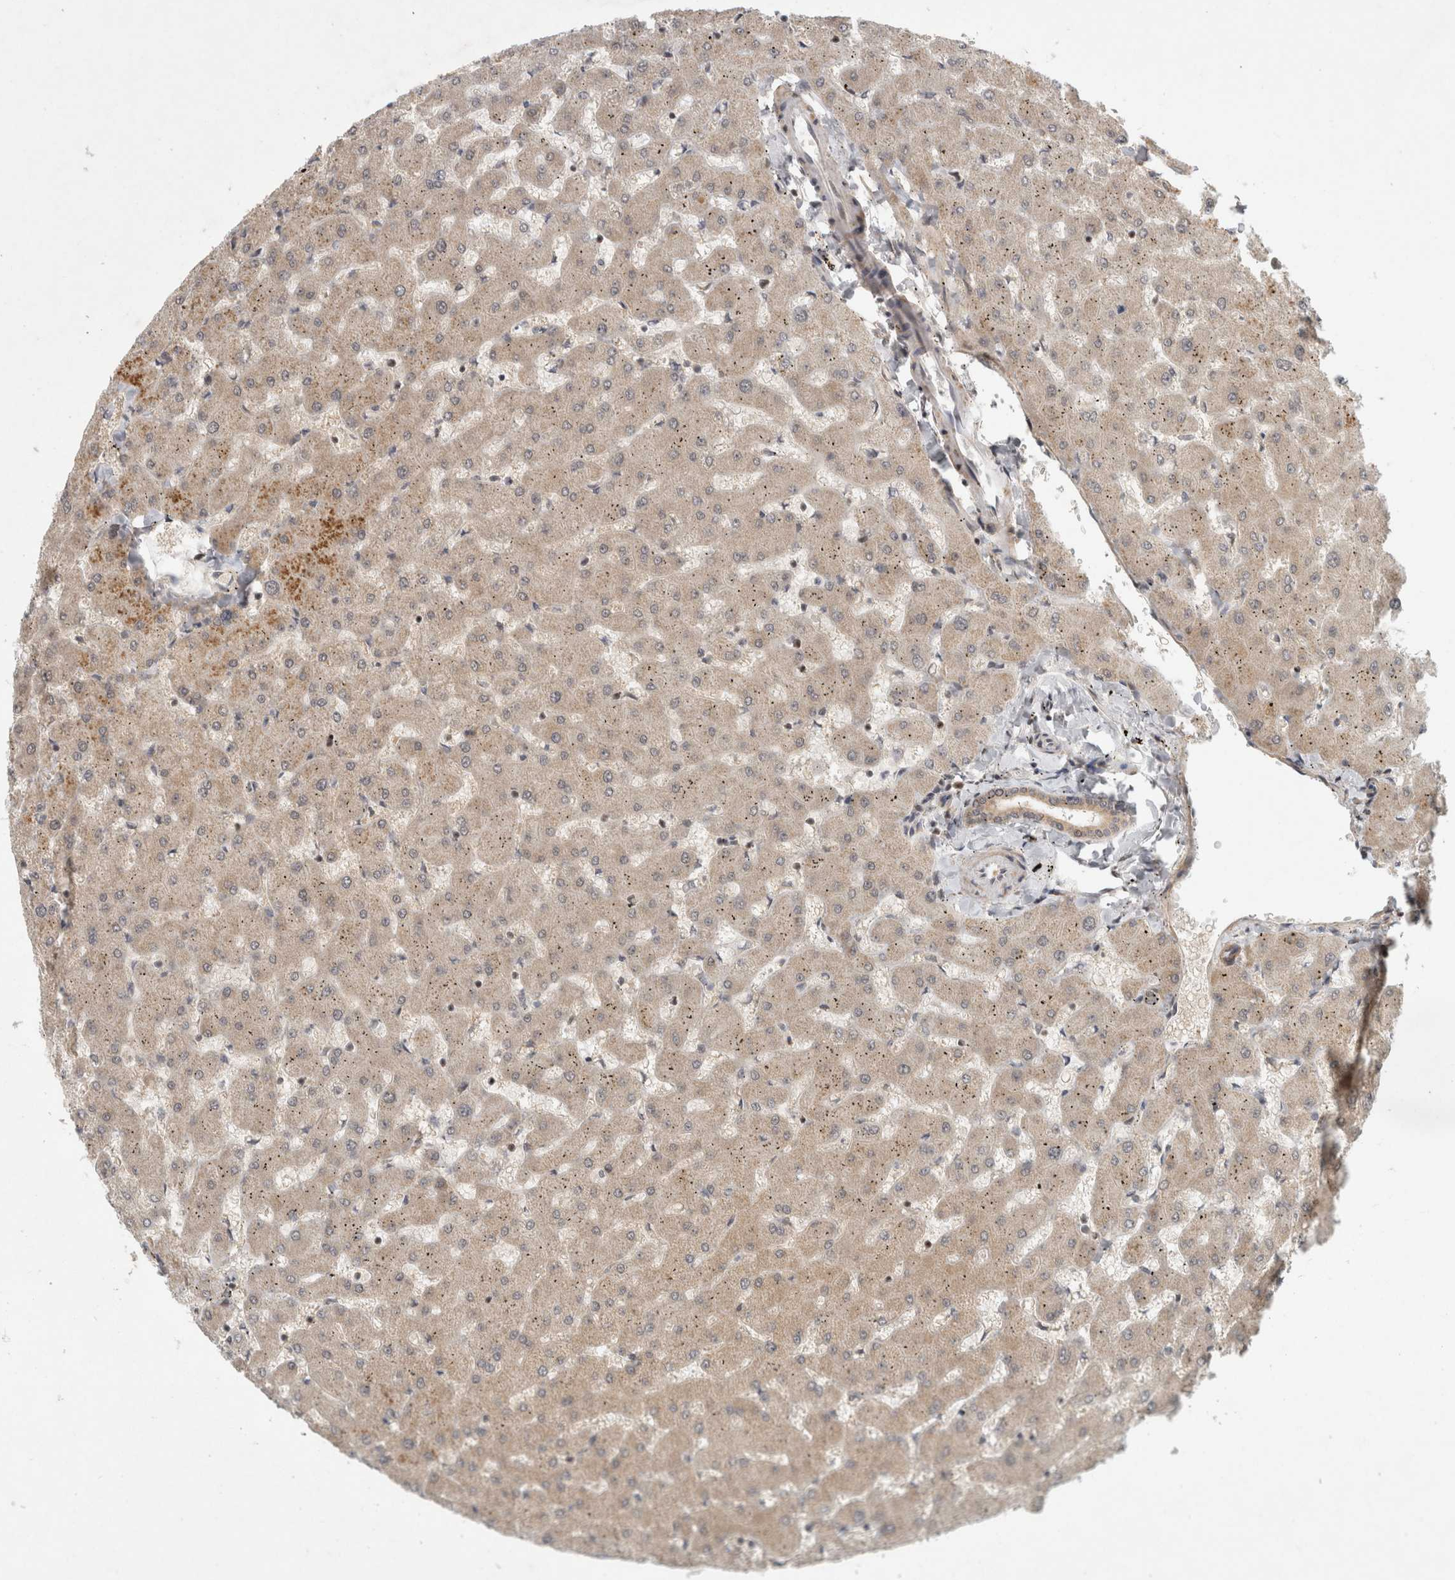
{"staining": {"intensity": "moderate", "quantity": ">75%", "location": "cytoplasmic/membranous"}, "tissue": "liver", "cell_type": "Cholangiocytes", "image_type": "normal", "snomed": [{"axis": "morphology", "description": "Normal tissue, NOS"}, {"axis": "topography", "description": "Liver"}], "caption": "Moderate cytoplasmic/membranous protein staining is appreciated in approximately >75% of cholangiocytes in liver.", "gene": "KDM8", "patient": {"sex": "female", "age": 63}}